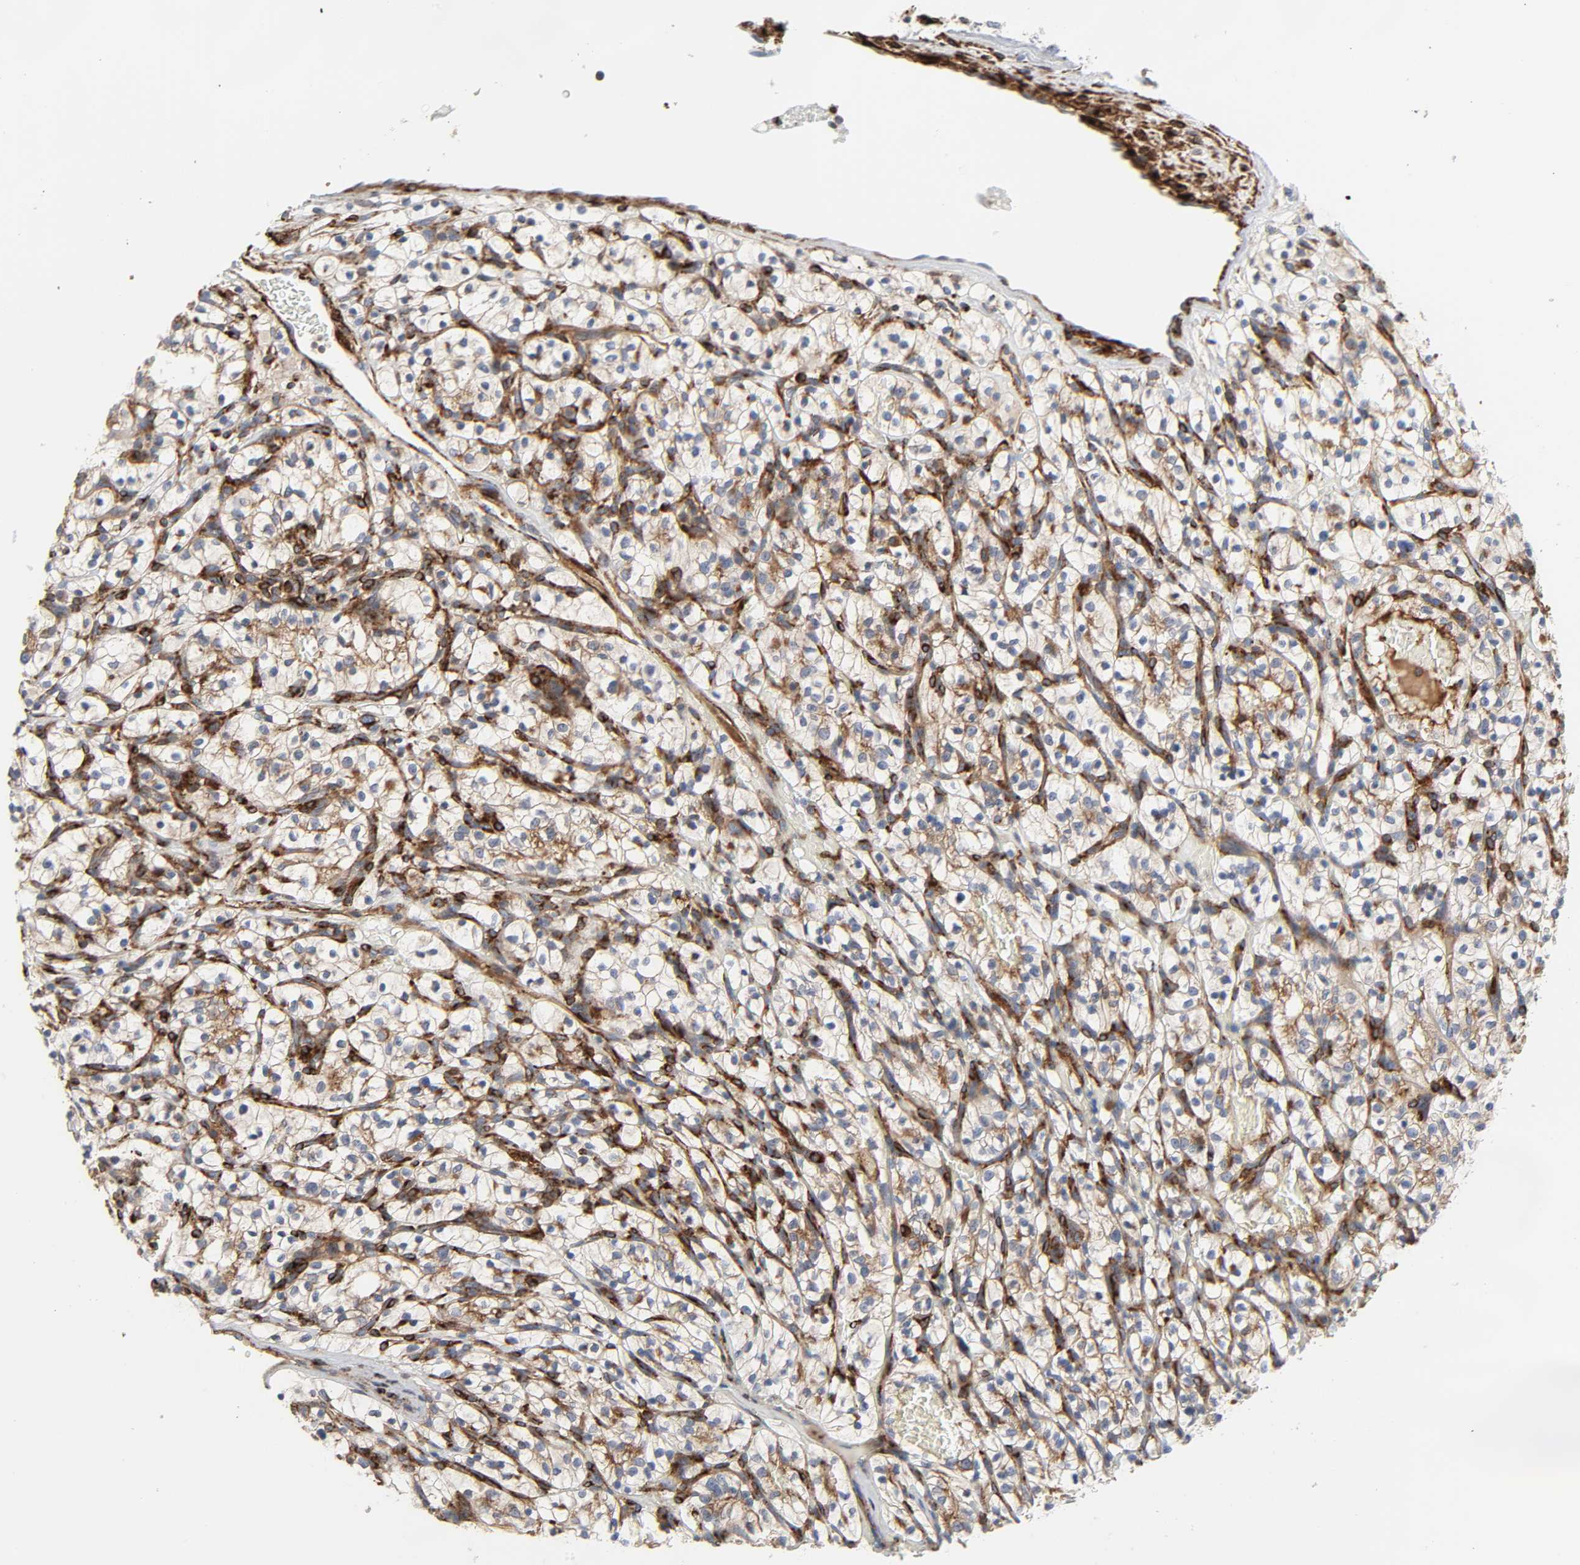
{"staining": {"intensity": "moderate", "quantity": "25%-75%", "location": "cytoplasmic/membranous"}, "tissue": "renal cancer", "cell_type": "Tumor cells", "image_type": "cancer", "snomed": [{"axis": "morphology", "description": "Adenocarcinoma, NOS"}, {"axis": "topography", "description": "Kidney"}], "caption": "This image demonstrates IHC staining of renal cancer, with medium moderate cytoplasmic/membranous expression in approximately 25%-75% of tumor cells.", "gene": "ARHGAP1", "patient": {"sex": "female", "age": 57}}